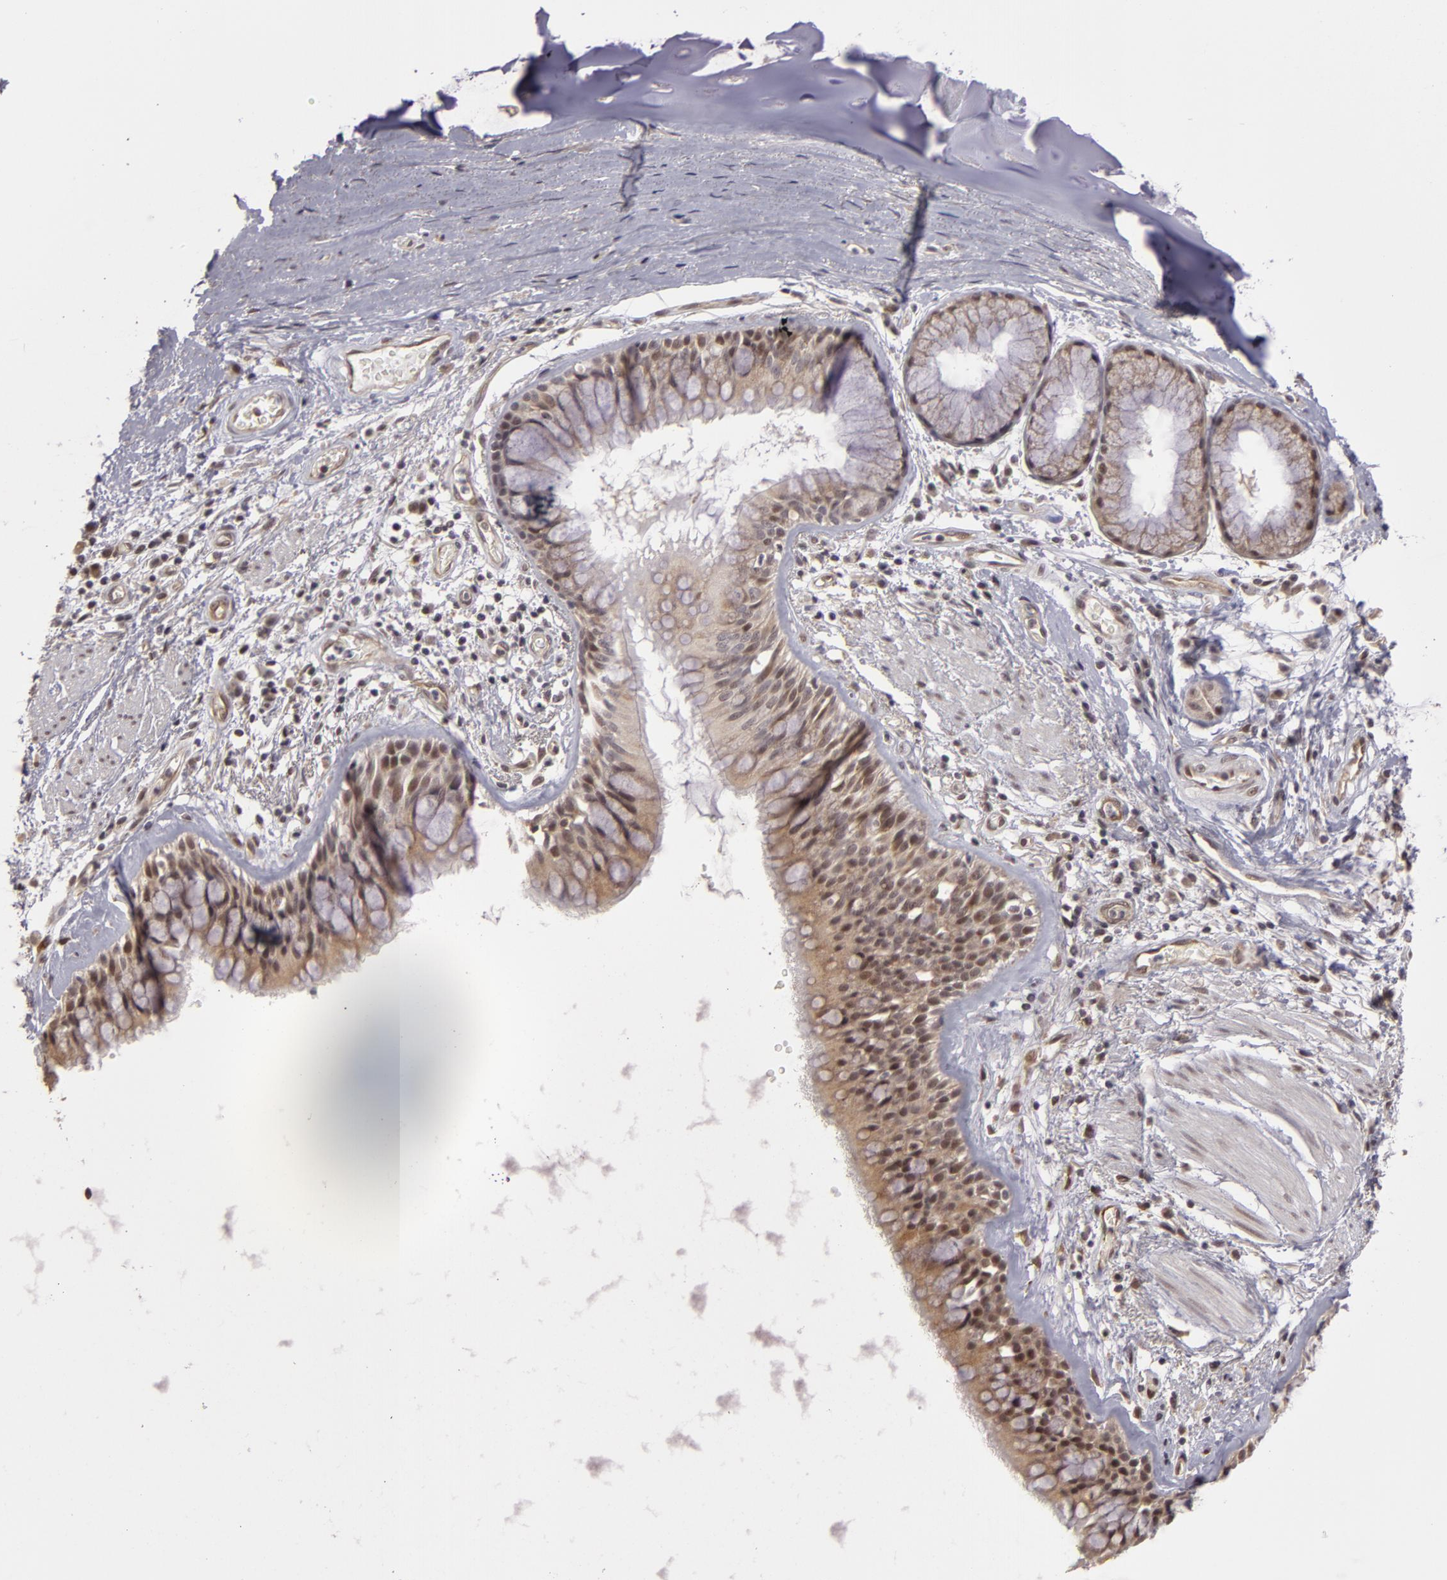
{"staining": {"intensity": "moderate", "quantity": "25%-75%", "location": "cytoplasmic/membranous,nuclear"}, "tissue": "bronchus", "cell_type": "Respiratory epithelial cells", "image_type": "normal", "snomed": [{"axis": "morphology", "description": "Normal tissue, NOS"}, {"axis": "topography", "description": "Bronchus"}, {"axis": "topography", "description": "Lung"}], "caption": "Bronchus stained with DAB immunohistochemistry shows medium levels of moderate cytoplasmic/membranous,nuclear staining in about 25%-75% of respiratory epithelial cells. The staining was performed using DAB (3,3'-diaminobenzidine) to visualize the protein expression in brown, while the nuclei were stained in blue with hematoxylin (Magnification: 20x).", "gene": "ZNF133", "patient": {"sex": "female", "age": 57}}